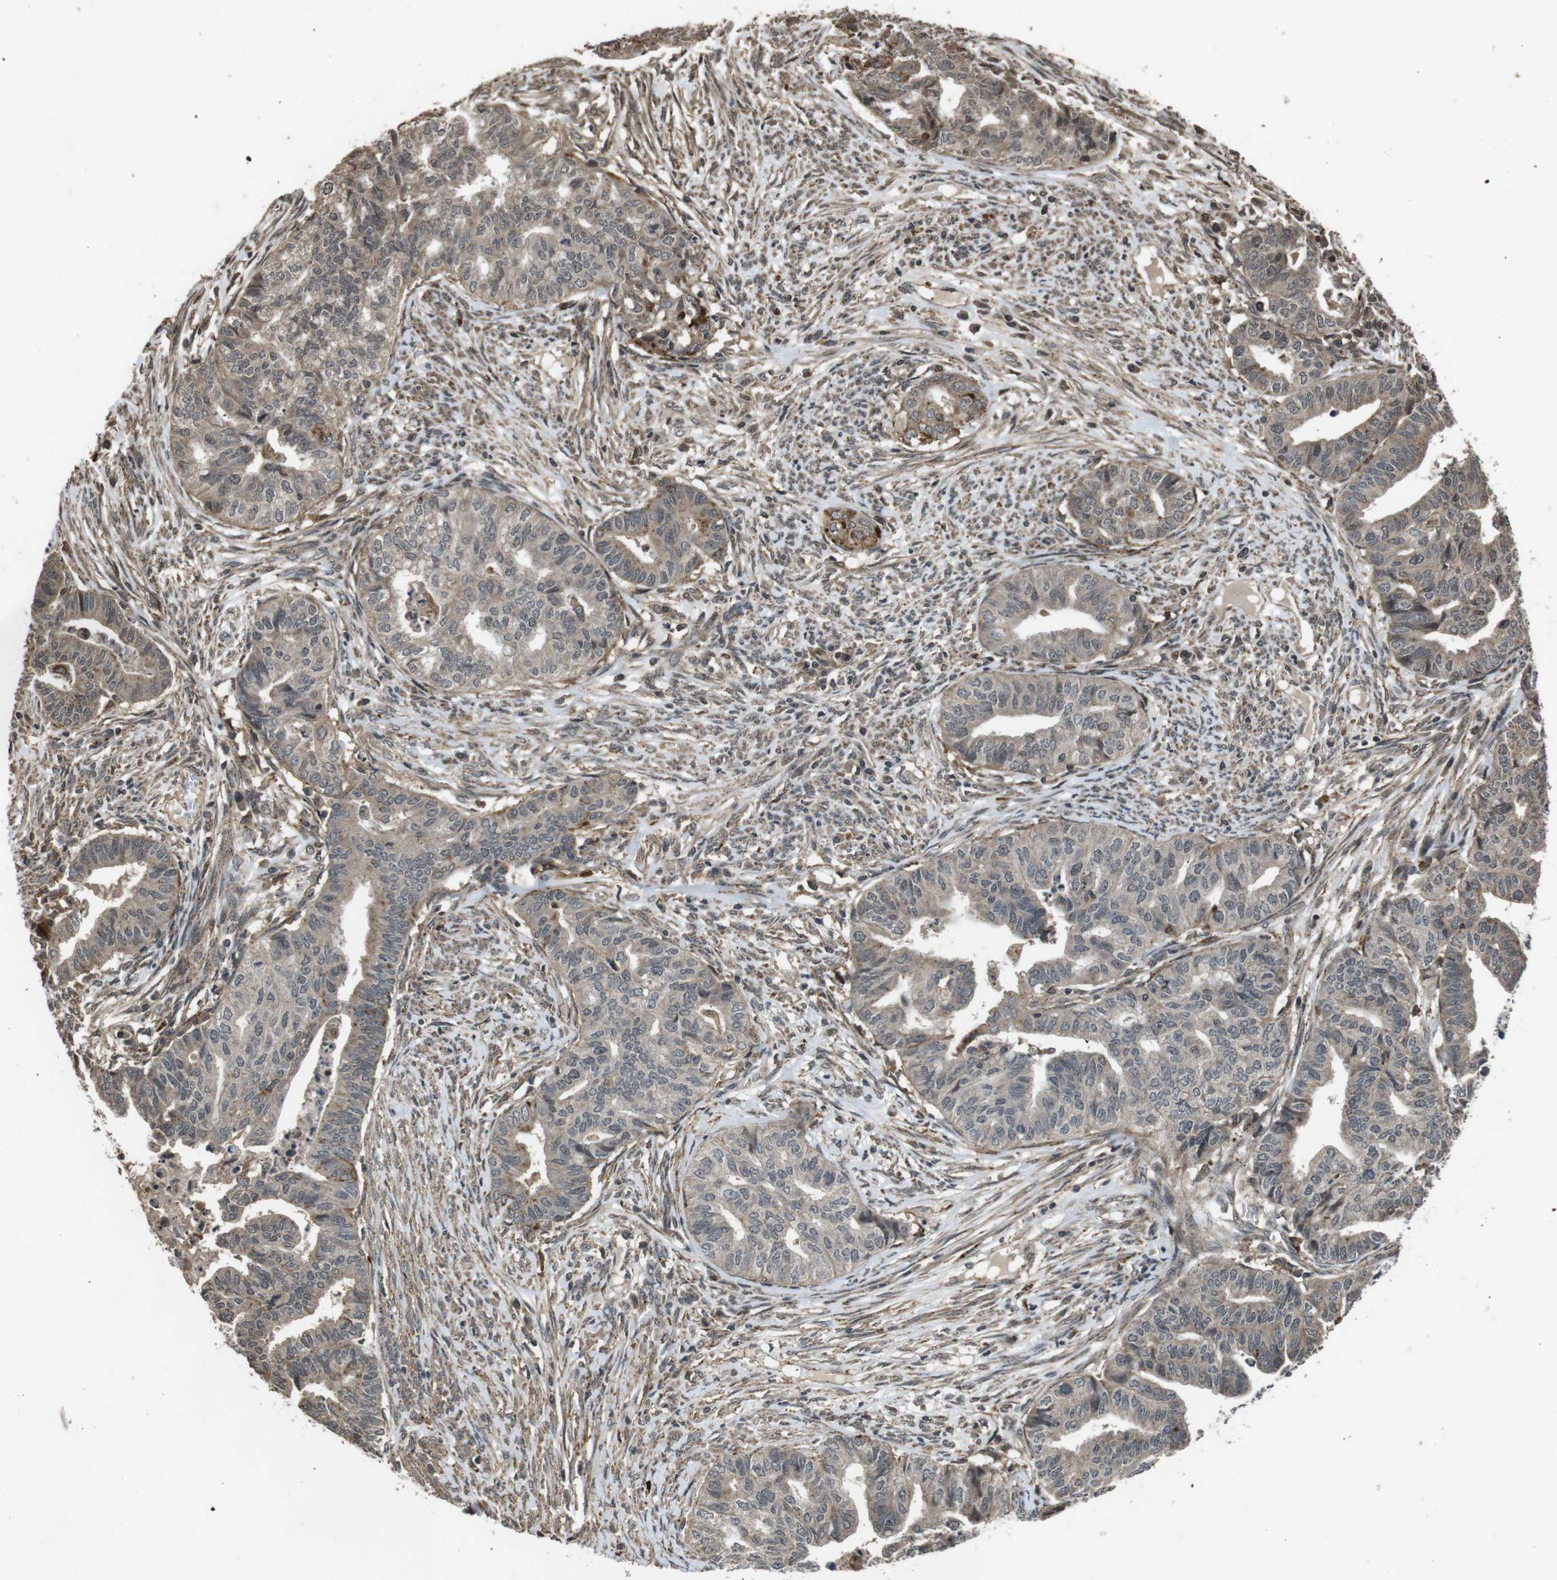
{"staining": {"intensity": "weak", "quantity": ">75%", "location": "cytoplasmic/membranous"}, "tissue": "endometrial cancer", "cell_type": "Tumor cells", "image_type": "cancer", "snomed": [{"axis": "morphology", "description": "Adenocarcinoma, NOS"}, {"axis": "topography", "description": "Endometrium"}], "caption": "Immunohistochemical staining of endometrial cancer displays weak cytoplasmic/membranous protein staining in approximately >75% of tumor cells.", "gene": "FZD10", "patient": {"sex": "female", "age": 79}}